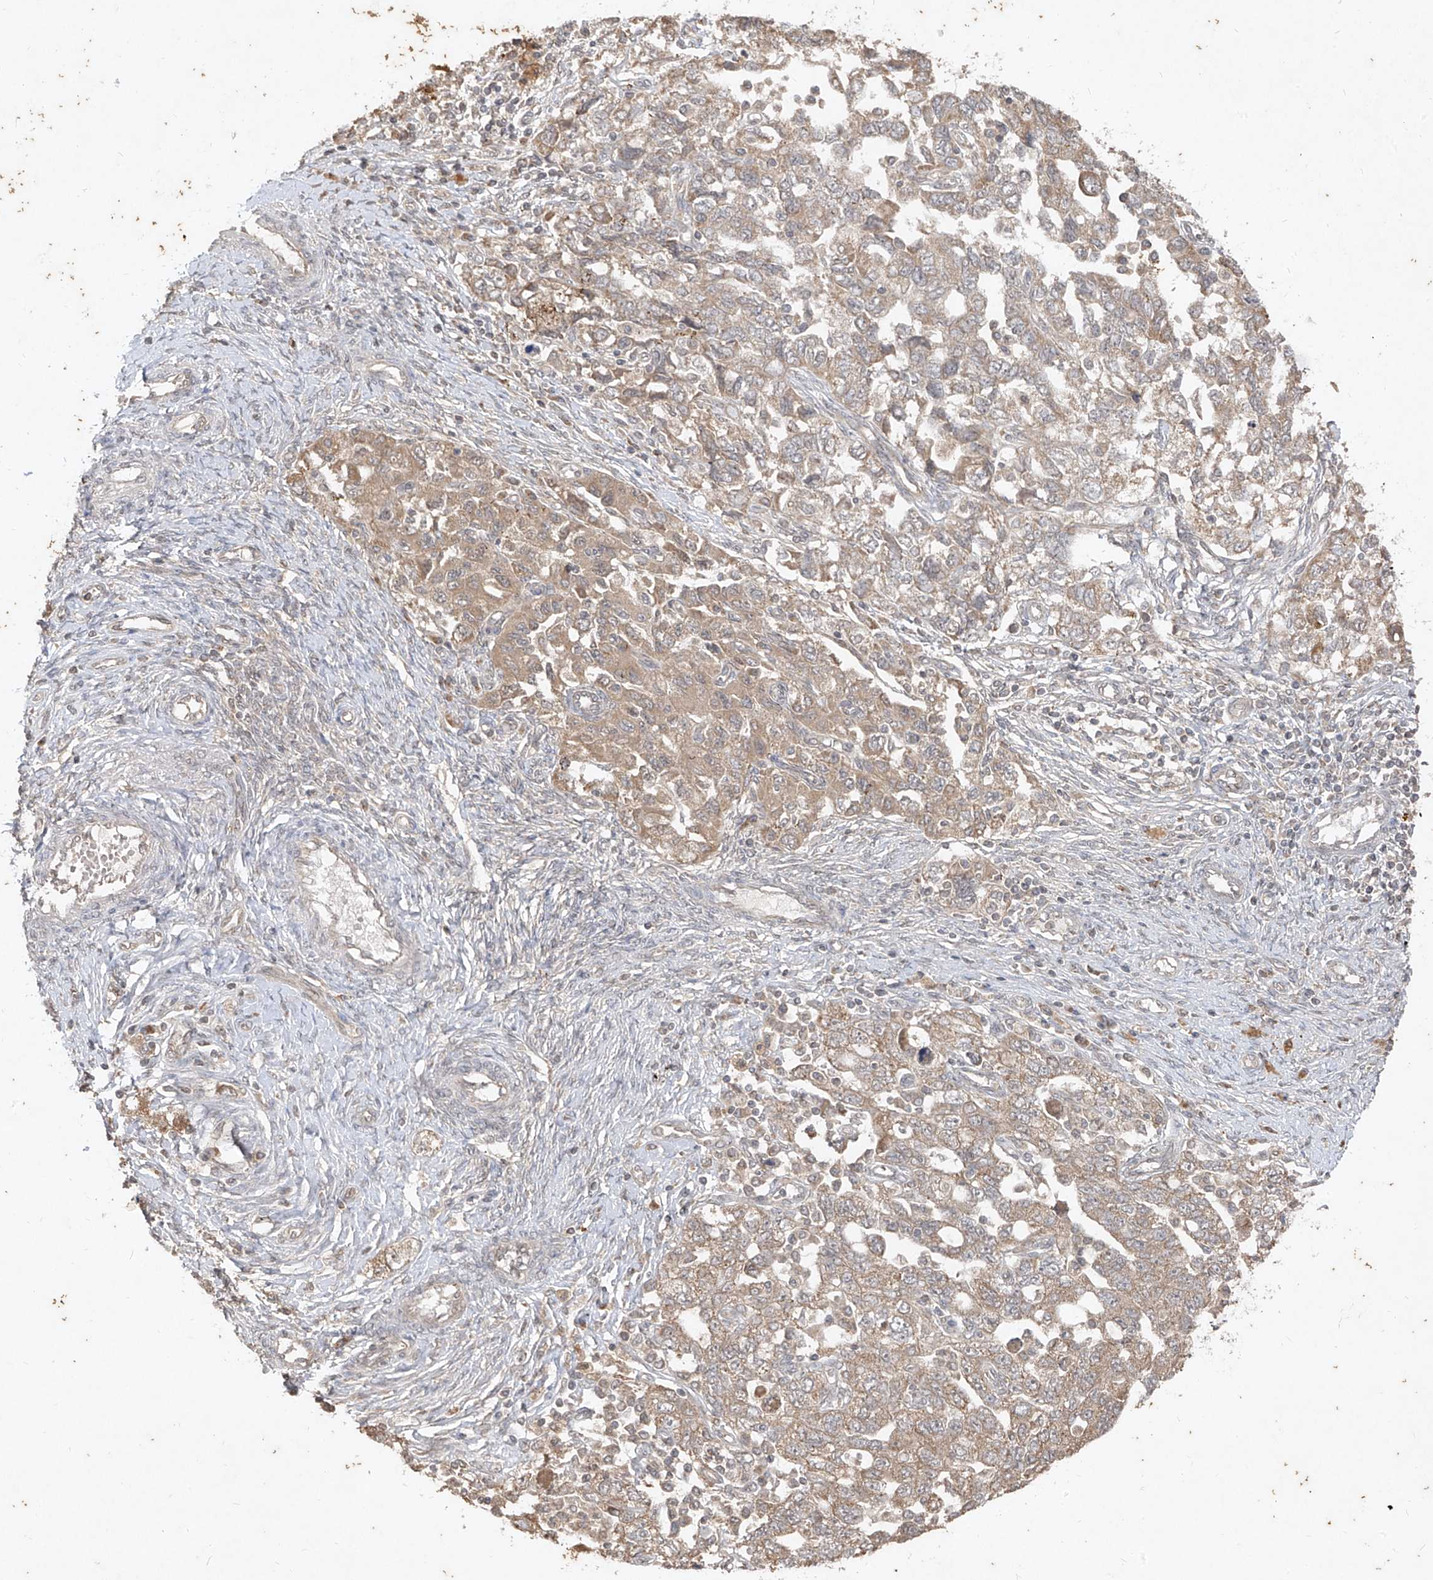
{"staining": {"intensity": "weak", "quantity": ">75%", "location": "cytoplasmic/membranous"}, "tissue": "ovarian cancer", "cell_type": "Tumor cells", "image_type": "cancer", "snomed": [{"axis": "morphology", "description": "Carcinoma, NOS"}, {"axis": "morphology", "description": "Cystadenocarcinoma, serous, NOS"}, {"axis": "topography", "description": "Ovary"}], "caption": "Immunohistochemical staining of ovarian cancer displays low levels of weak cytoplasmic/membranous protein expression in approximately >75% of tumor cells.", "gene": "ABCD3", "patient": {"sex": "female", "age": 69}}